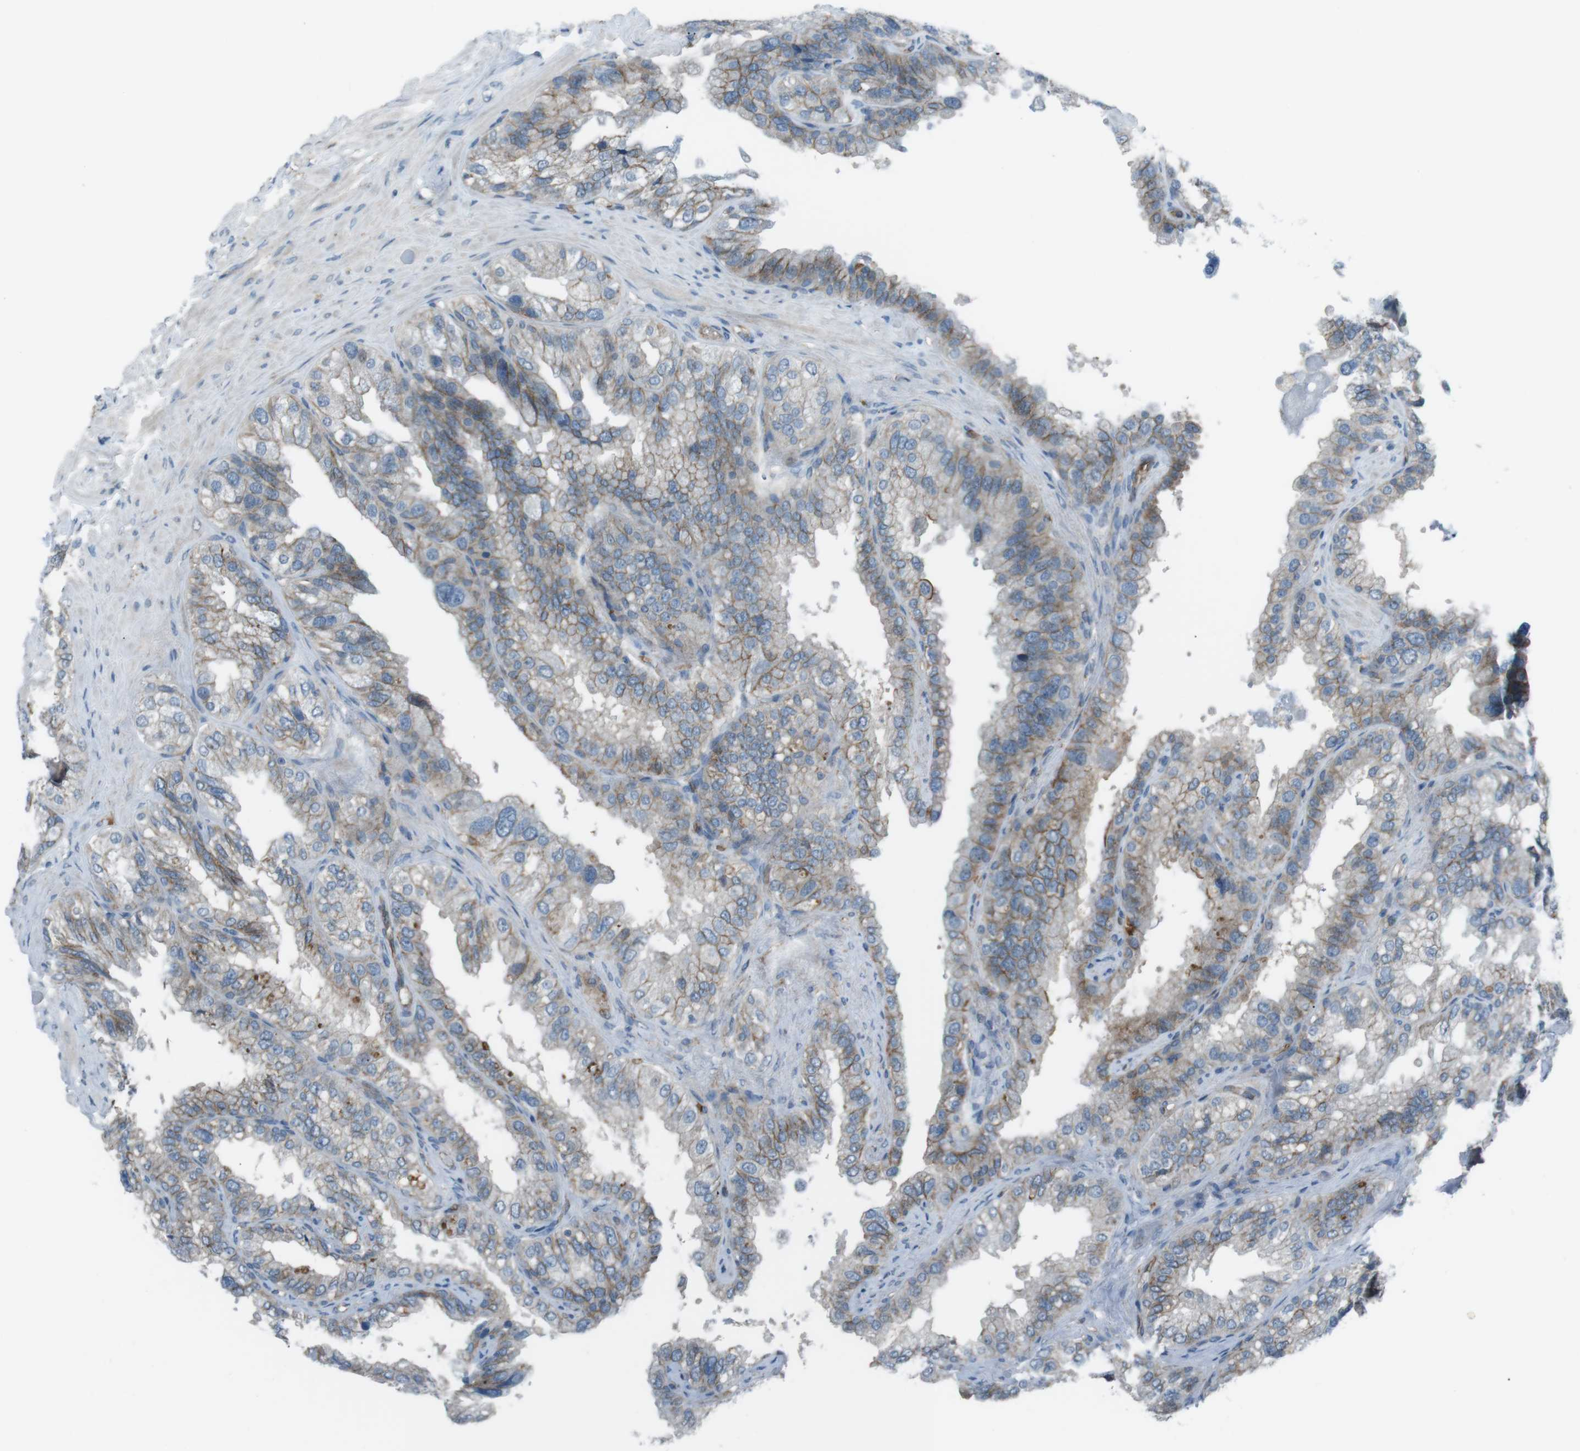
{"staining": {"intensity": "weak", "quantity": "25%-75%", "location": "cytoplasmic/membranous"}, "tissue": "seminal vesicle", "cell_type": "Glandular cells", "image_type": "normal", "snomed": [{"axis": "morphology", "description": "Normal tissue, NOS"}, {"axis": "topography", "description": "Seminal veicle"}], "caption": "A brown stain labels weak cytoplasmic/membranous positivity of a protein in glandular cells of normal human seminal vesicle. The staining is performed using DAB brown chromogen to label protein expression. The nuclei are counter-stained blue using hematoxylin.", "gene": "SPTA1", "patient": {"sex": "male", "age": 68}}